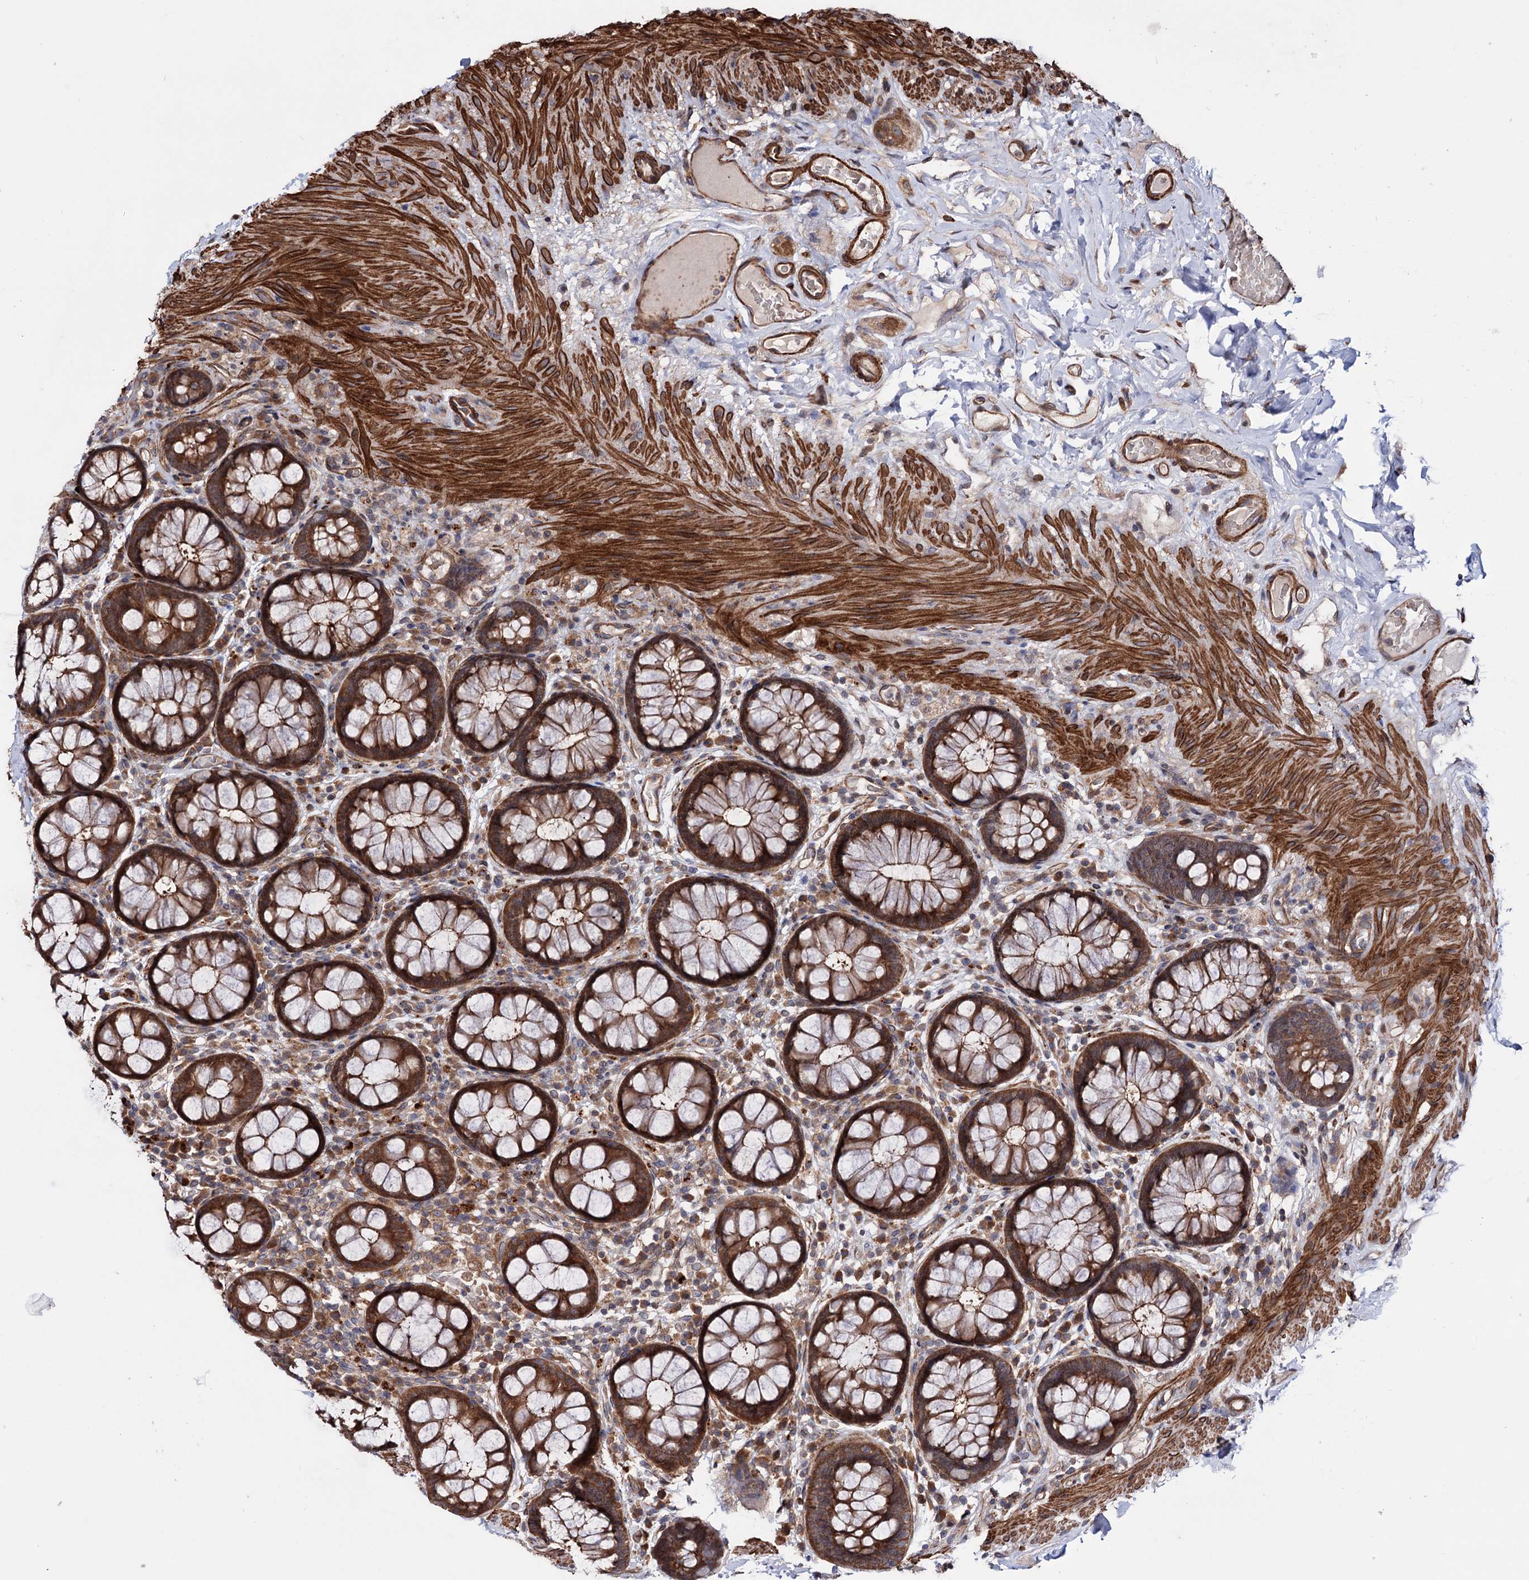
{"staining": {"intensity": "strong", "quantity": ">75%", "location": "cytoplasmic/membranous"}, "tissue": "rectum", "cell_type": "Glandular cells", "image_type": "normal", "snomed": [{"axis": "morphology", "description": "Normal tissue, NOS"}, {"axis": "topography", "description": "Rectum"}], "caption": "An IHC image of normal tissue is shown. Protein staining in brown shows strong cytoplasmic/membranous positivity in rectum within glandular cells.", "gene": "FERMT2", "patient": {"sex": "male", "age": 83}}